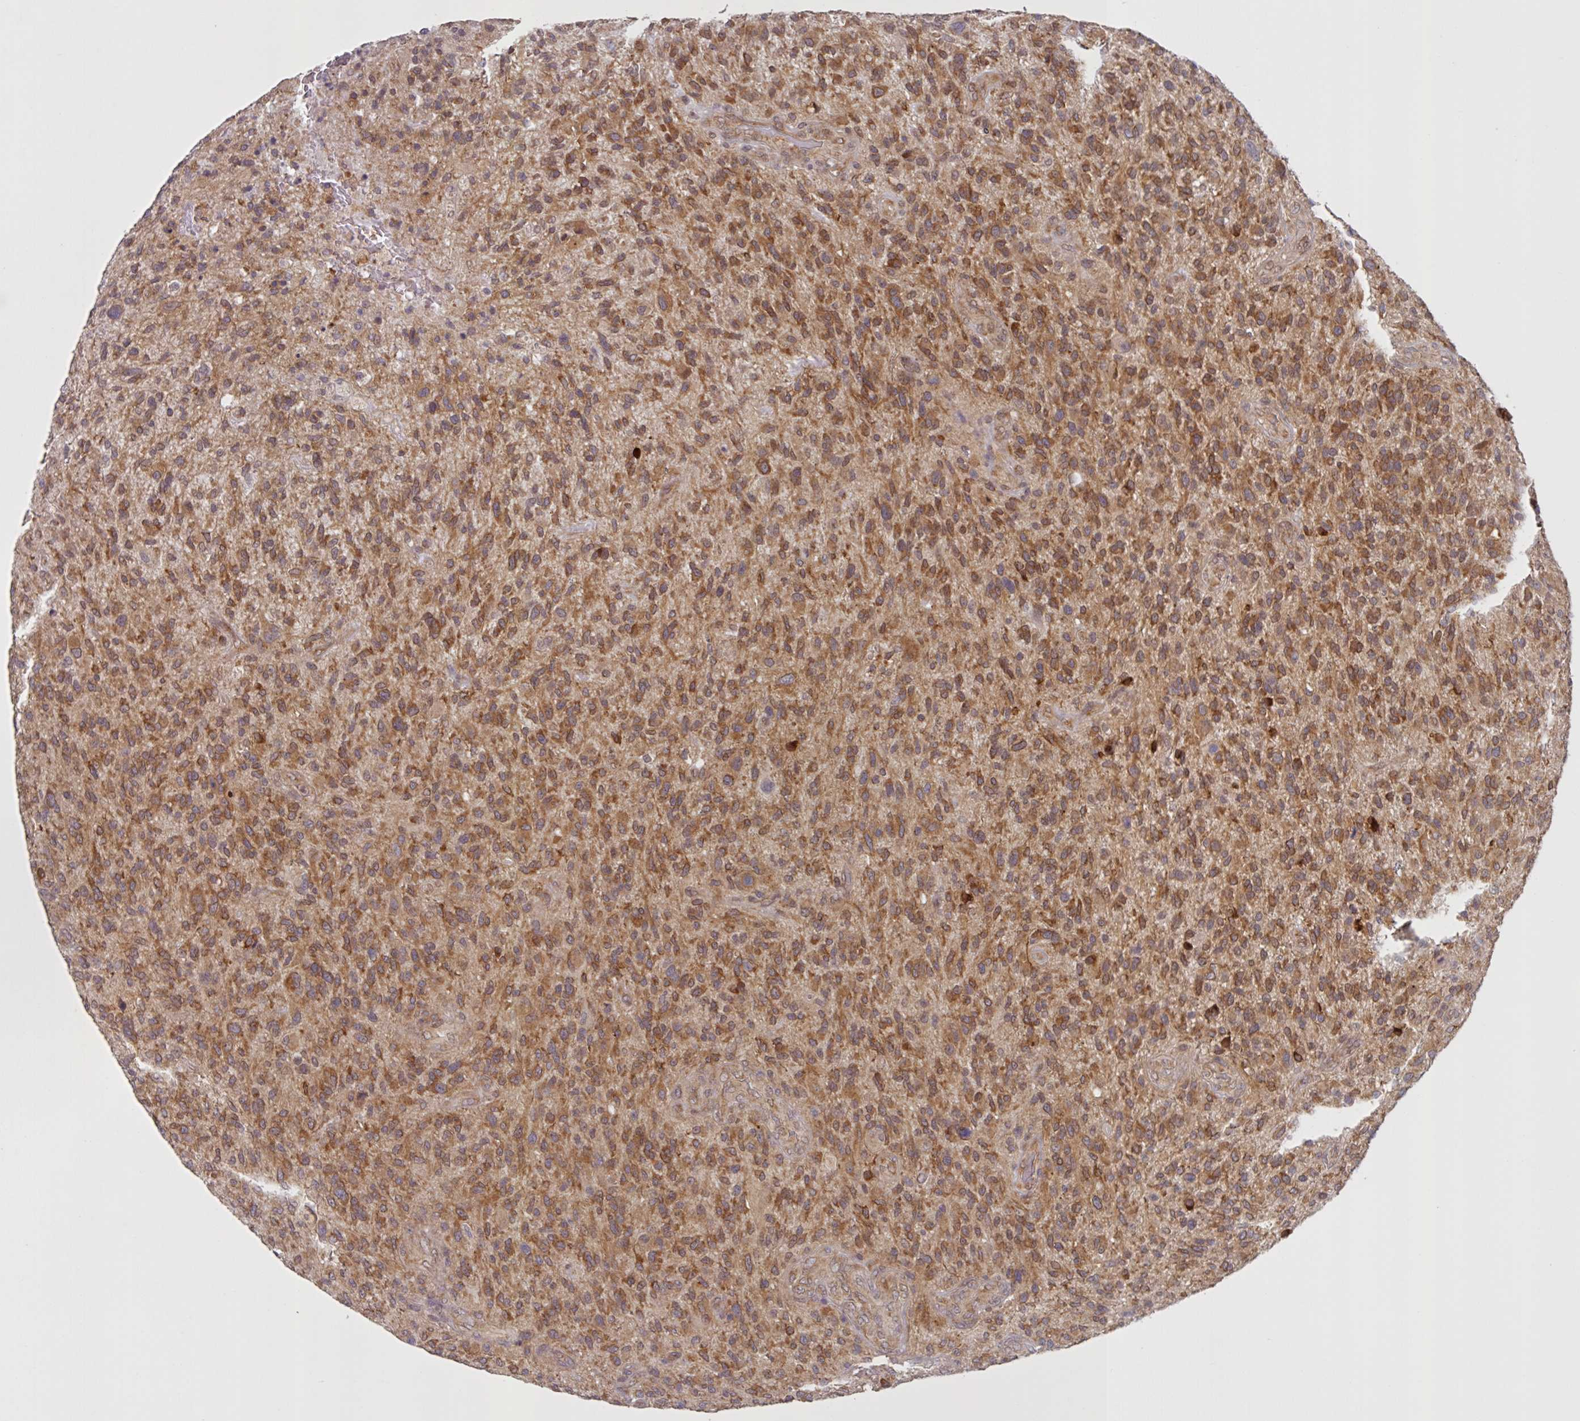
{"staining": {"intensity": "moderate", "quantity": ">75%", "location": "cytoplasmic/membranous"}, "tissue": "glioma", "cell_type": "Tumor cells", "image_type": "cancer", "snomed": [{"axis": "morphology", "description": "Glioma, malignant, High grade"}, {"axis": "topography", "description": "Brain"}], "caption": "Immunohistochemical staining of malignant glioma (high-grade) demonstrates medium levels of moderate cytoplasmic/membranous protein expression in about >75% of tumor cells.", "gene": "CAMLG", "patient": {"sex": "male", "age": 47}}